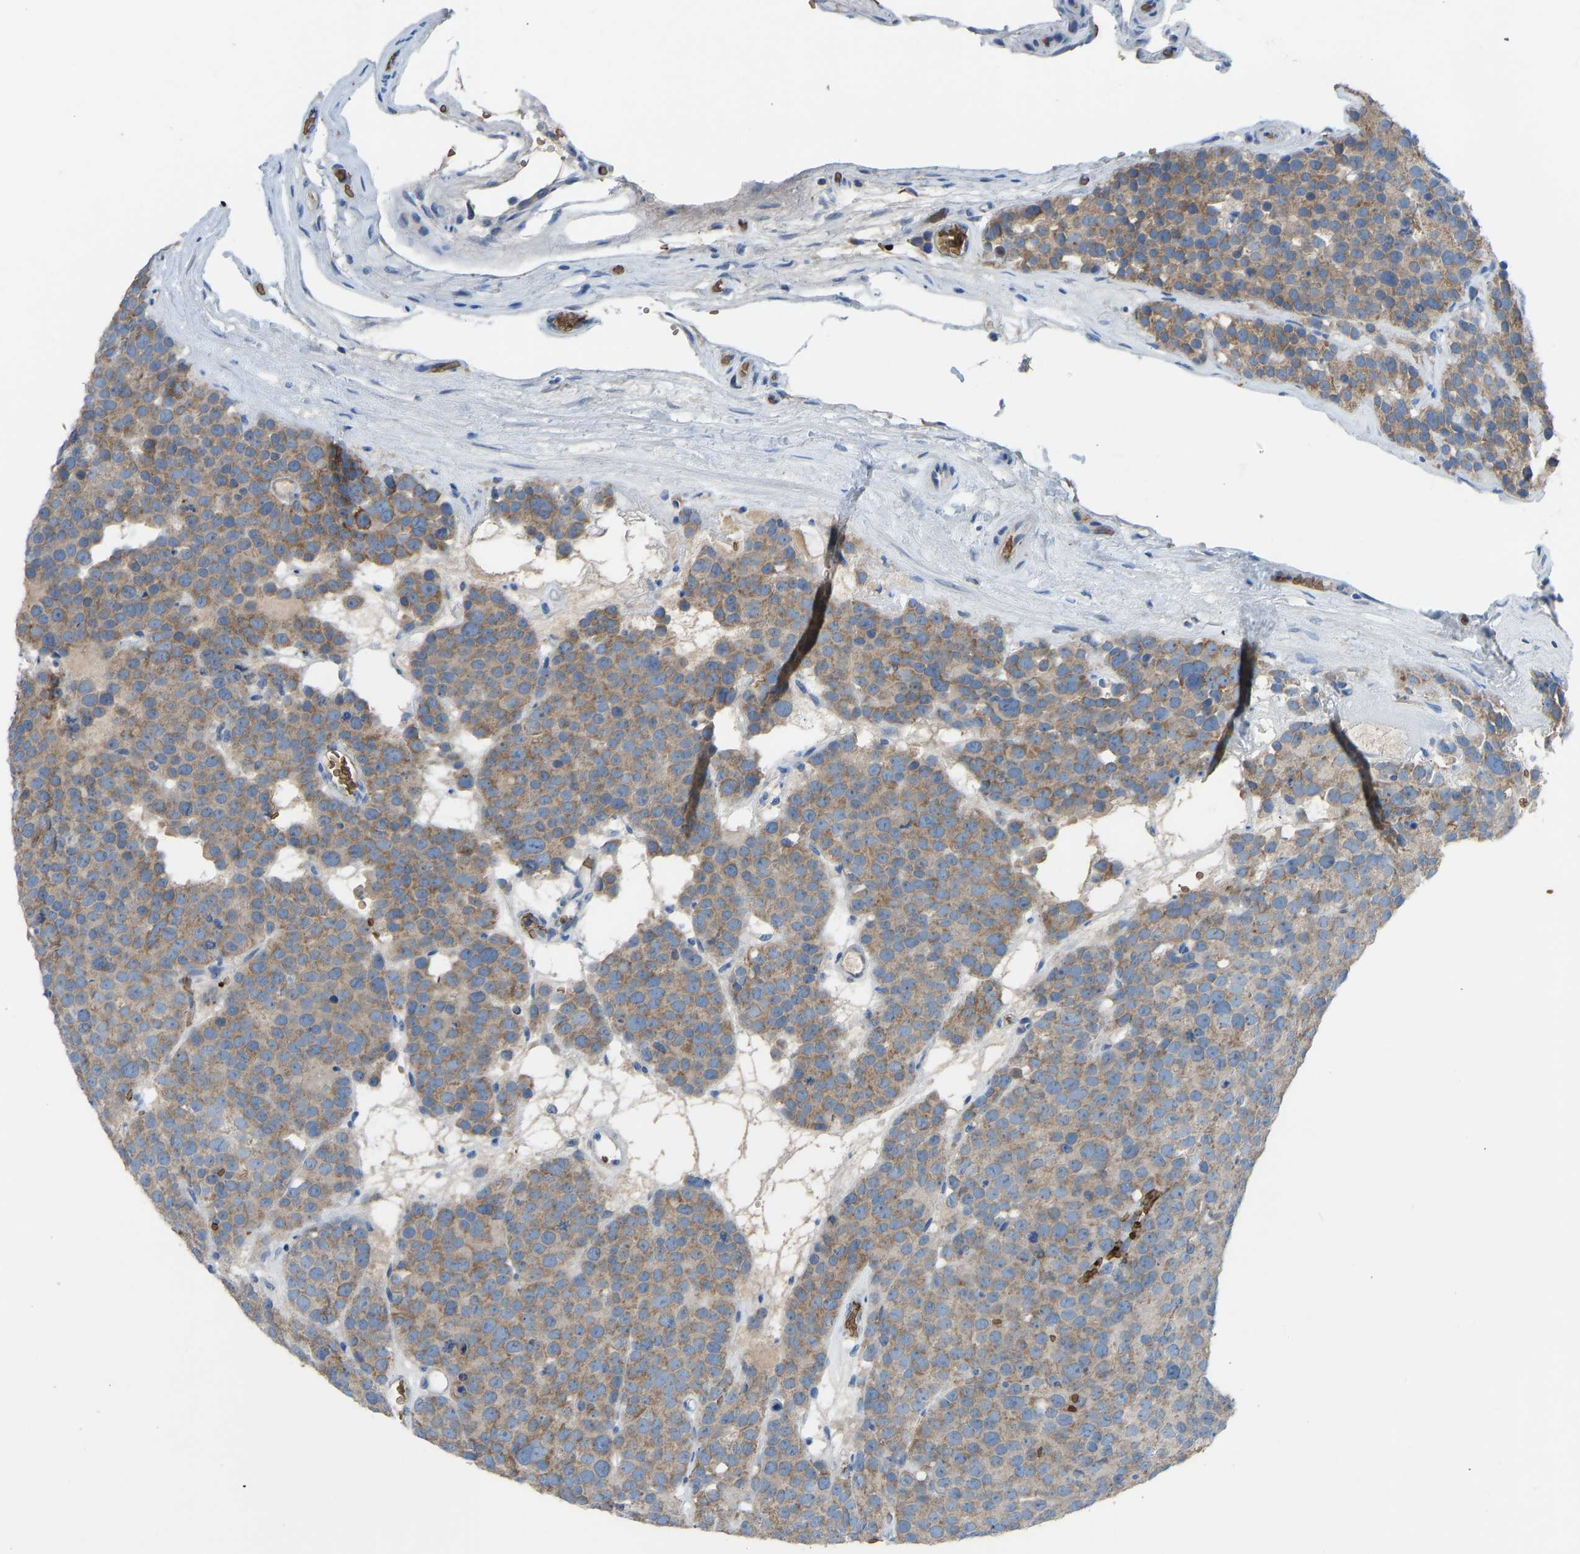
{"staining": {"intensity": "moderate", "quantity": ">75%", "location": "cytoplasmic/membranous"}, "tissue": "testis cancer", "cell_type": "Tumor cells", "image_type": "cancer", "snomed": [{"axis": "morphology", "description": "Seminoma, NOS"}, {"axis": "topography", "description": "Testis"}], "caption": "Testis cancer (seminoma) was stained to show a protein in brown. There is medium levels of moderate cytoplasmic/membranous expression in about >75% of tumor cells.", "gene": "PIGS", "patient": {"sex": "male", "age": 71}}